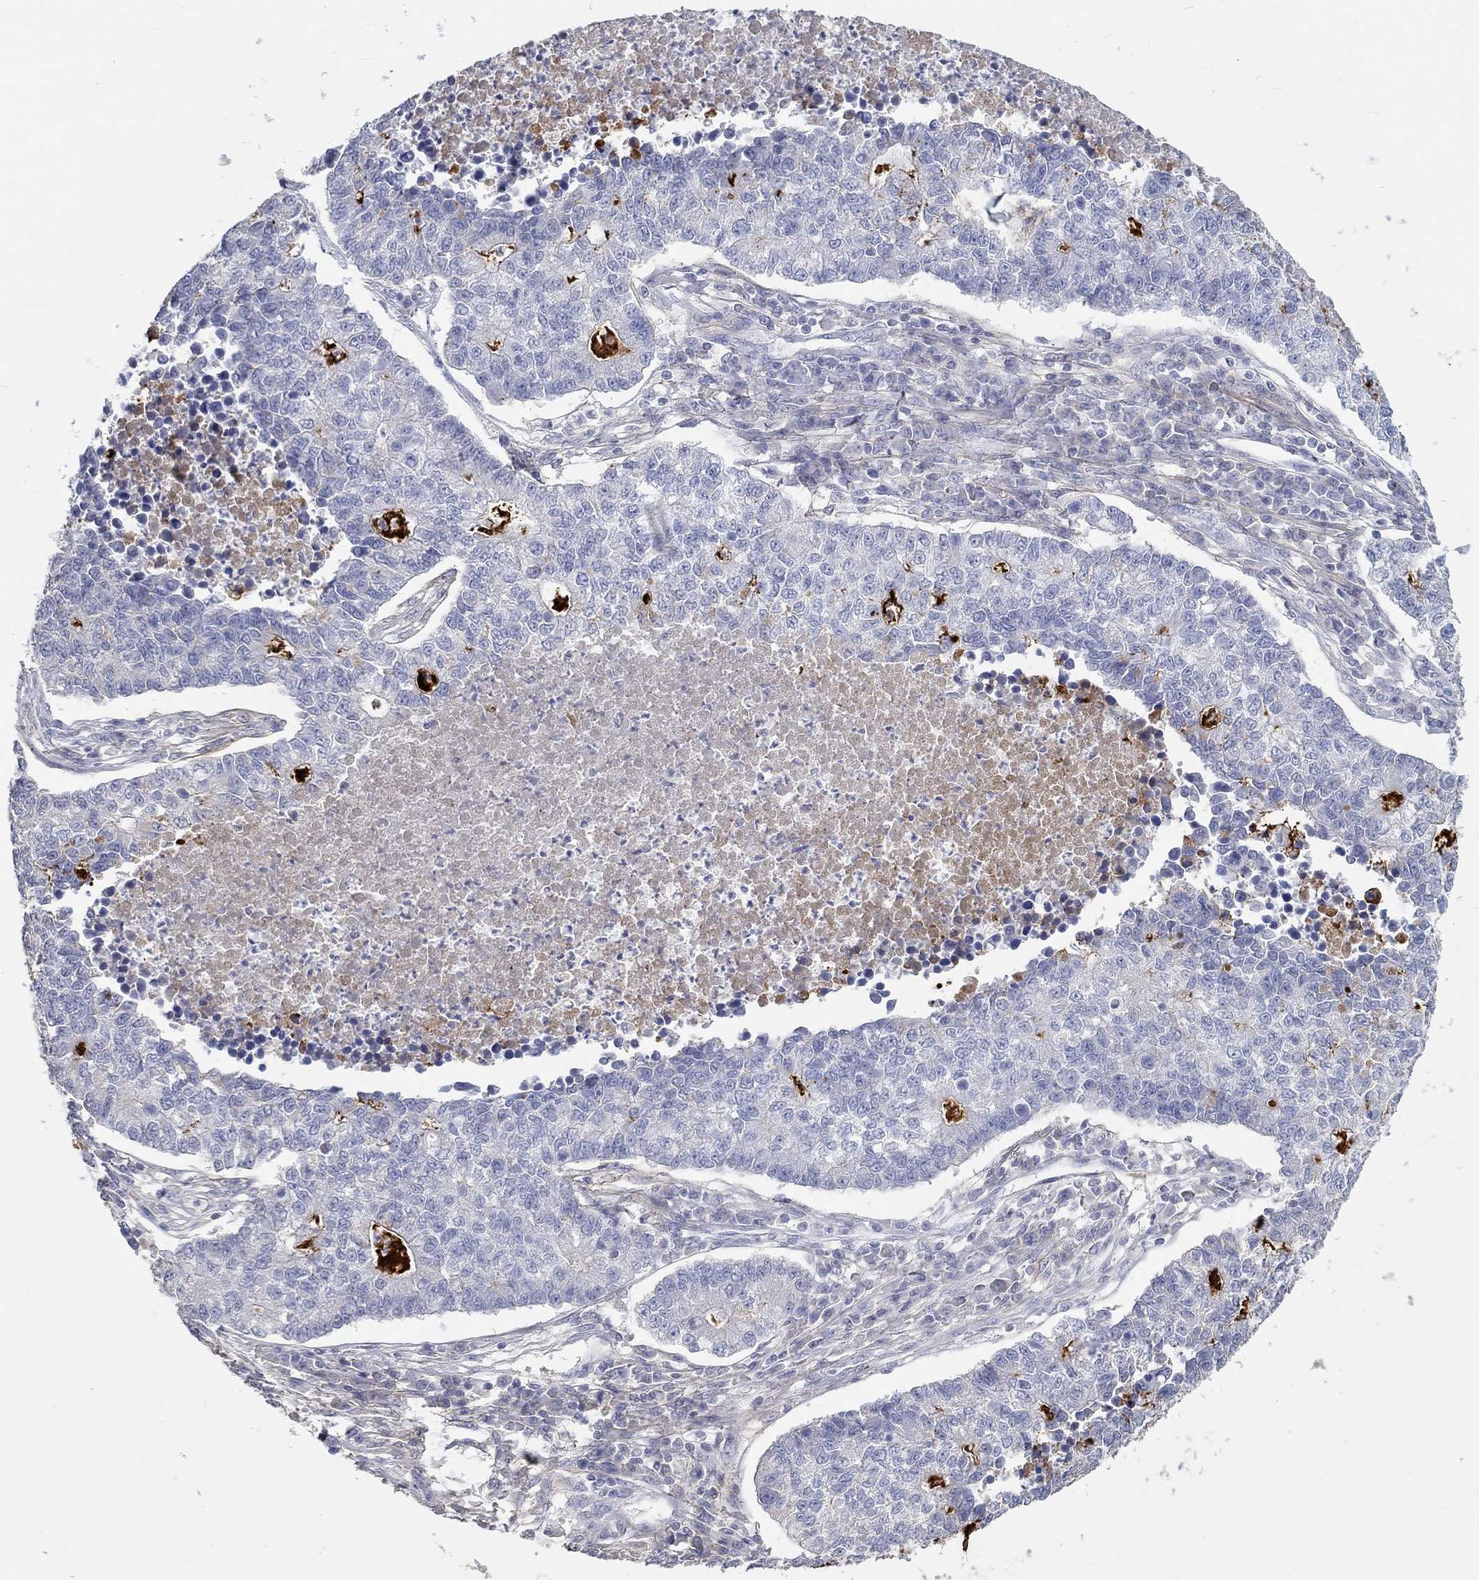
{"staining": {"intensity": "weak", "quantity": "<25%", "location": "cytoplasmic/membranous"}, "tissue": "lung cancer", "cell_type": "Tumor cells", "image_type": "cancer", "snomed": [{"axis": "morphology", "description": "Adenocarcinoma, NOS"}, {"axis": "topography", "description": "Lung"}], "caption": "Histopathology image shows no protein staining in tumor cells of lung adenocarcinoma tissue. The staining was performed using DAB to visualize the protein expression in brown, while the nuclei were stained in blue with hematoxylin (Magnification: 20x).", "gene": "FGF2", "patient": {"sex": "male", "age": 57}}